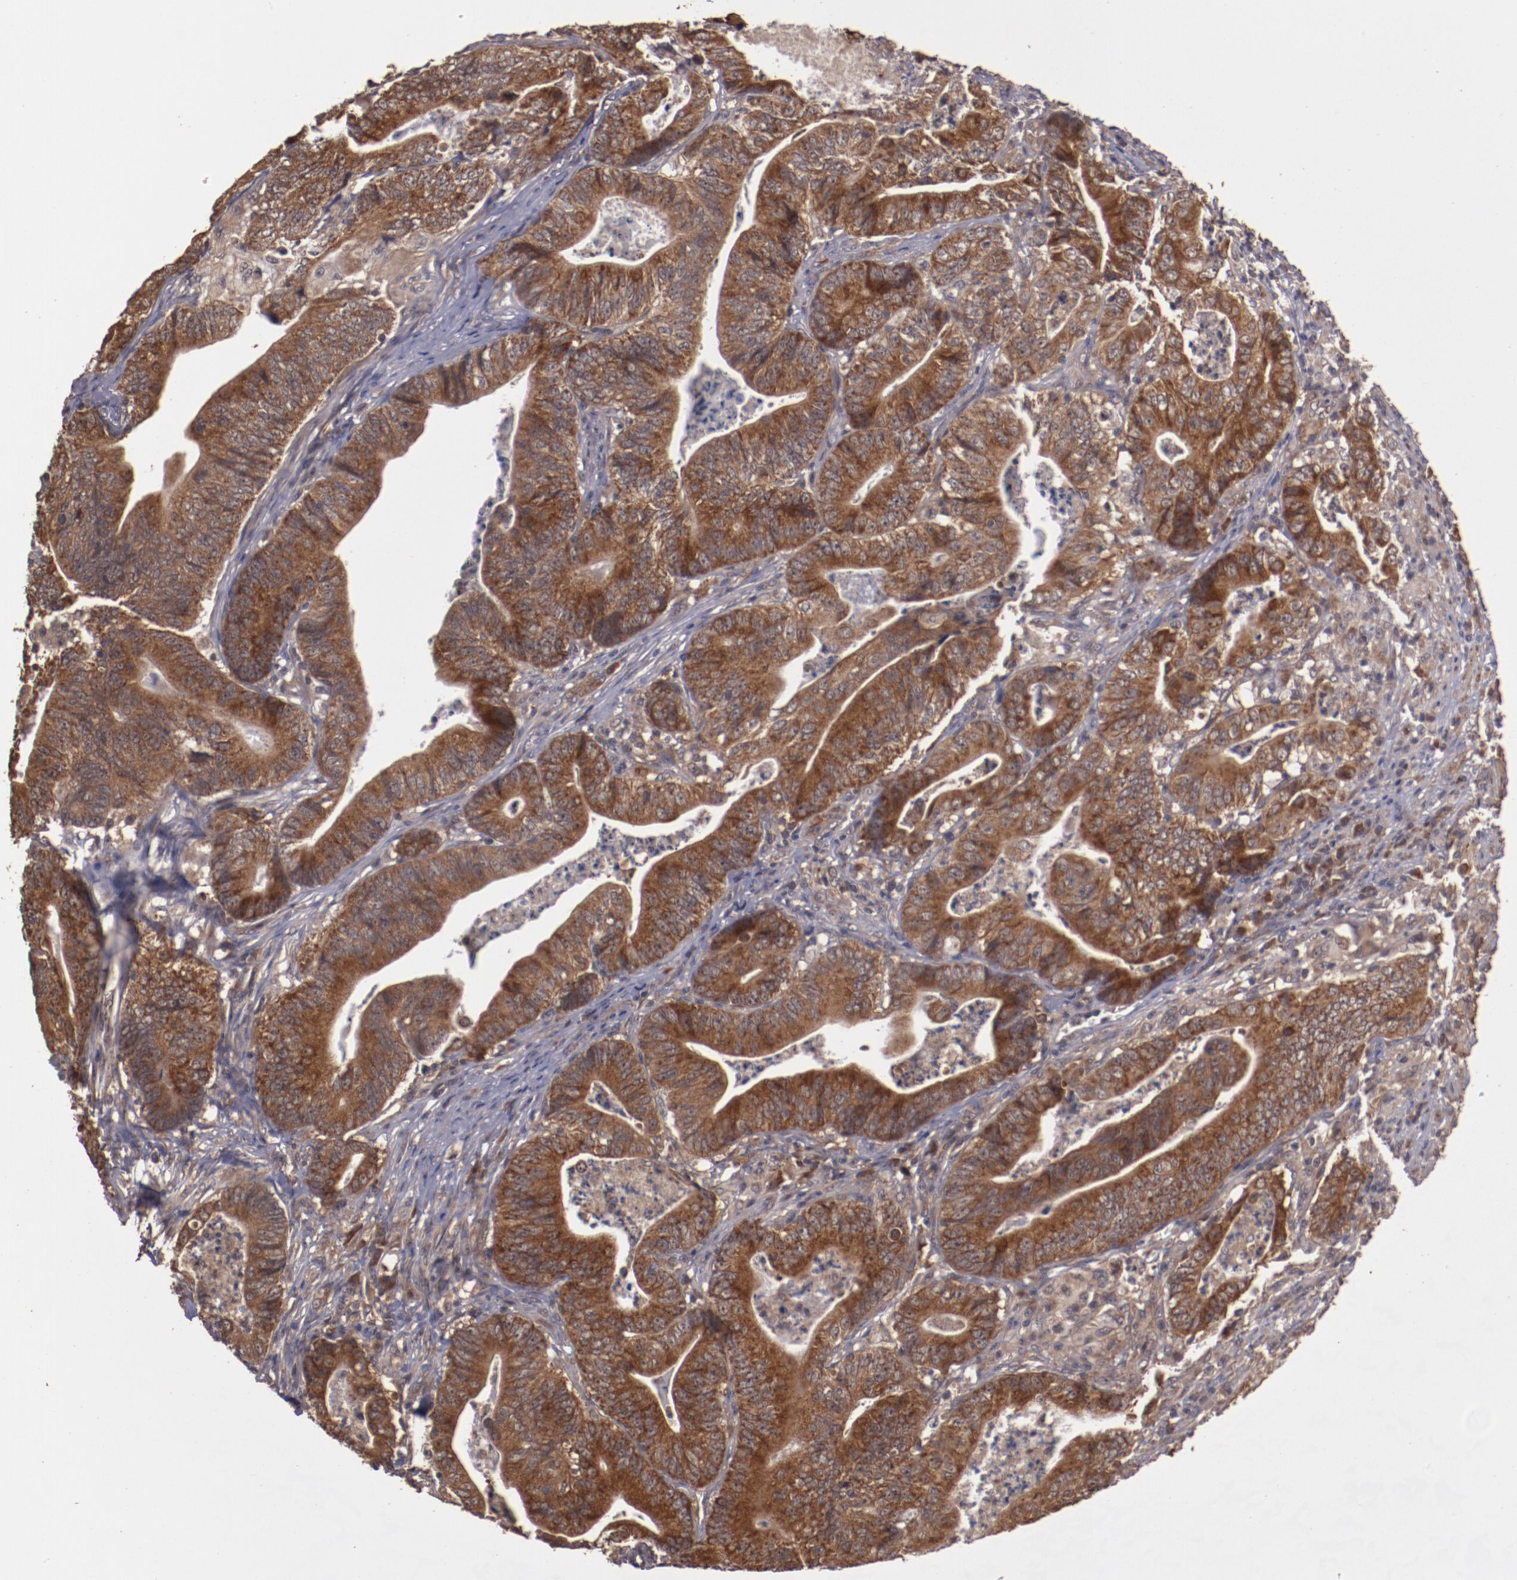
{"staining": {"intensity": "strong", "quantity": ">75%", "location": "cytoplasmic/membranous"}, "tissue": "stomach cancer", "cell_type": "Tumor cells", "image_type": "cancer", "snomed": [{"axis": "morphology", "description": "Adenocarcinoma, NOS"}, {"axis": "topography", "description": "Stomach, lower"}], "caption": "Protein staining of stomach adenocarcinoma tissue demonstrates strong cytoplasmic/membranous expression in approximately >75% of tumor cells.", "gene": "TXNDC16", "patient": {"sex": "female", "age": 86}}